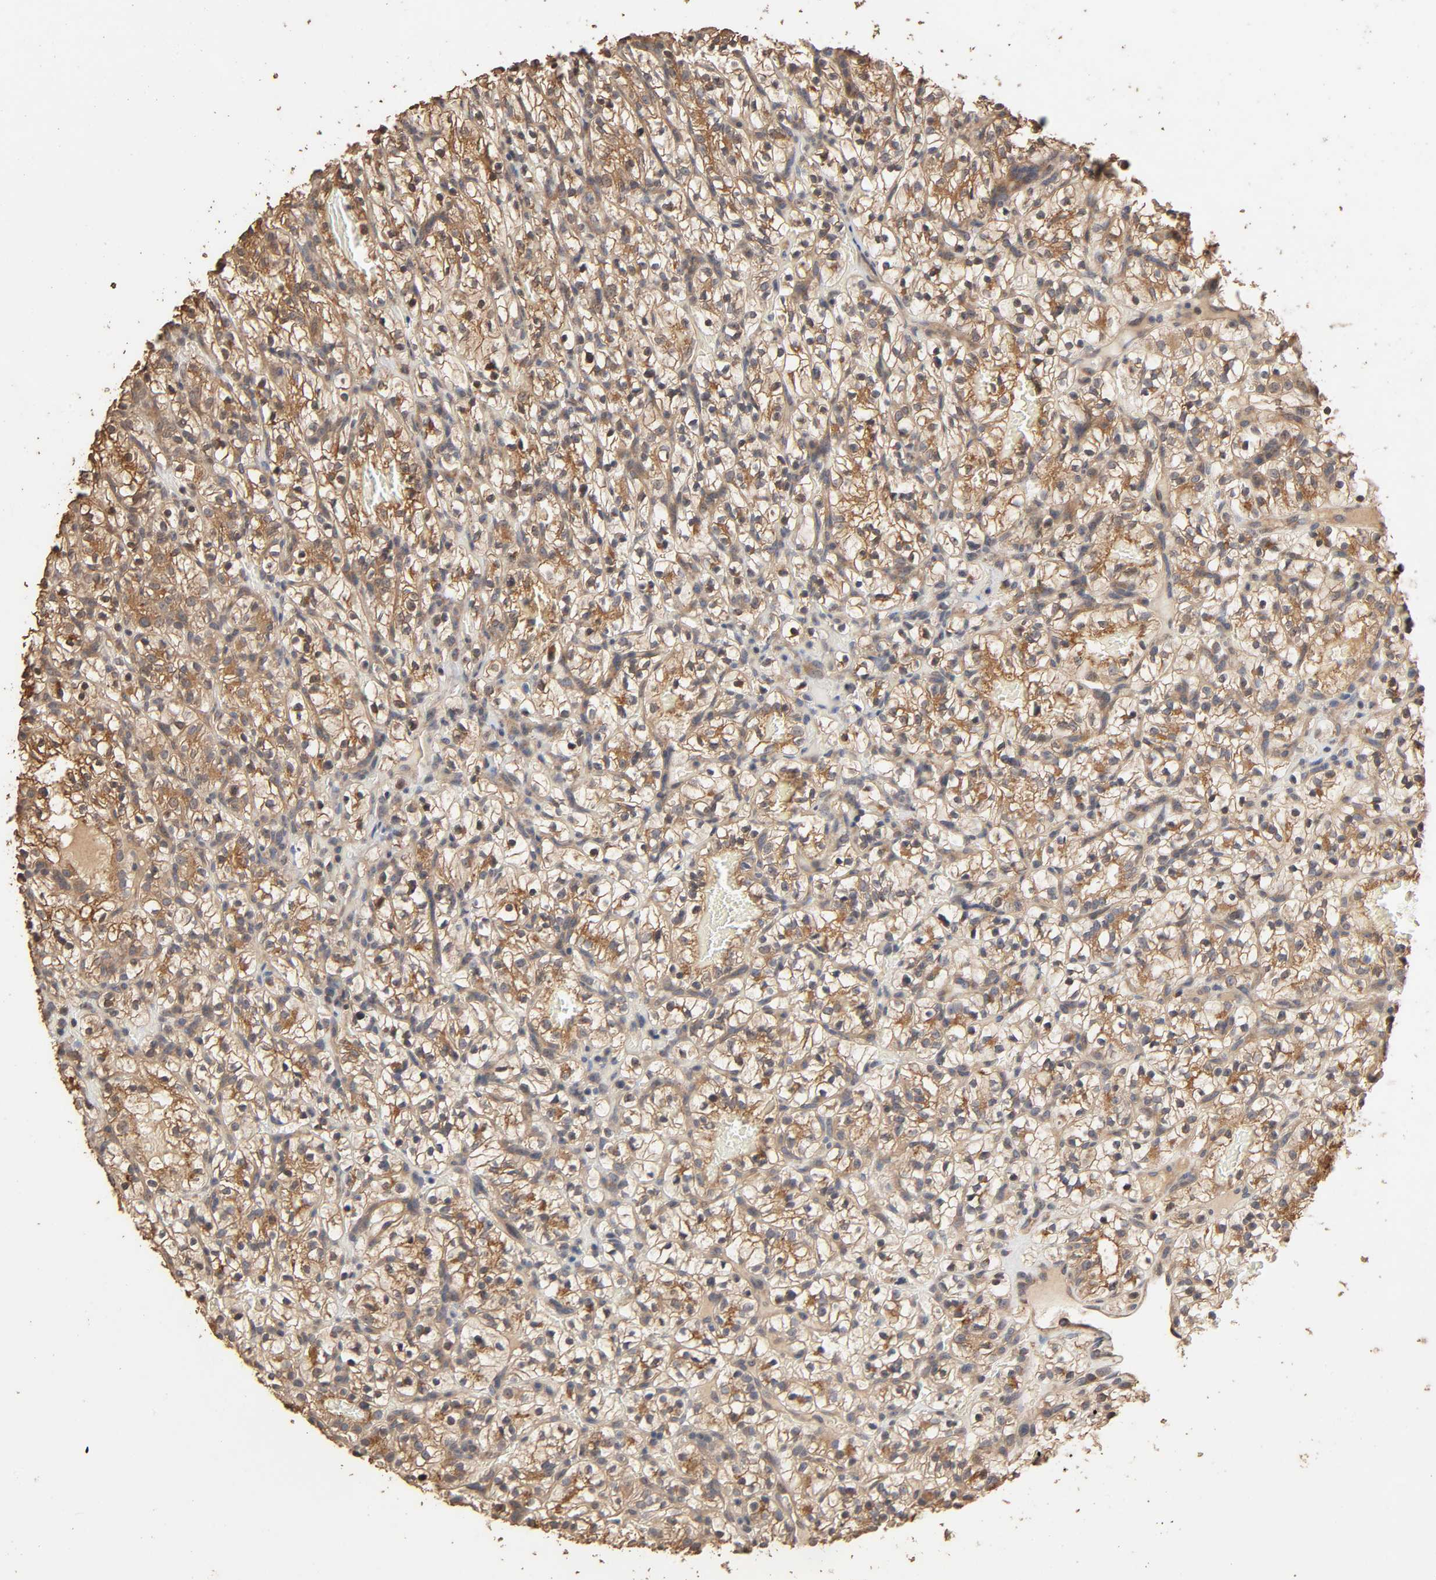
{"staining": {"intensity": "moderate", "quantity": "25%-75%", "location": "cytoplasmic/membranous"}, "tissue": "renal cancer", "cell_type": "Tumor cells", "image_type": "cancer", "snomed": [{"axis": "morphology", "description": "Adenocarcinoma, NOS"}, {"axis": "topography", "description": "Kidney"}], "caption": "About 25%-75% of tumor cells in human adenocarcinoma (renal) show moderate cytoplasmic/membranous protein expression as visualized by brown immunohistochemical staining.", "gene": "ARHGEF7", "patient": {"sex": "female", "age": 57}}